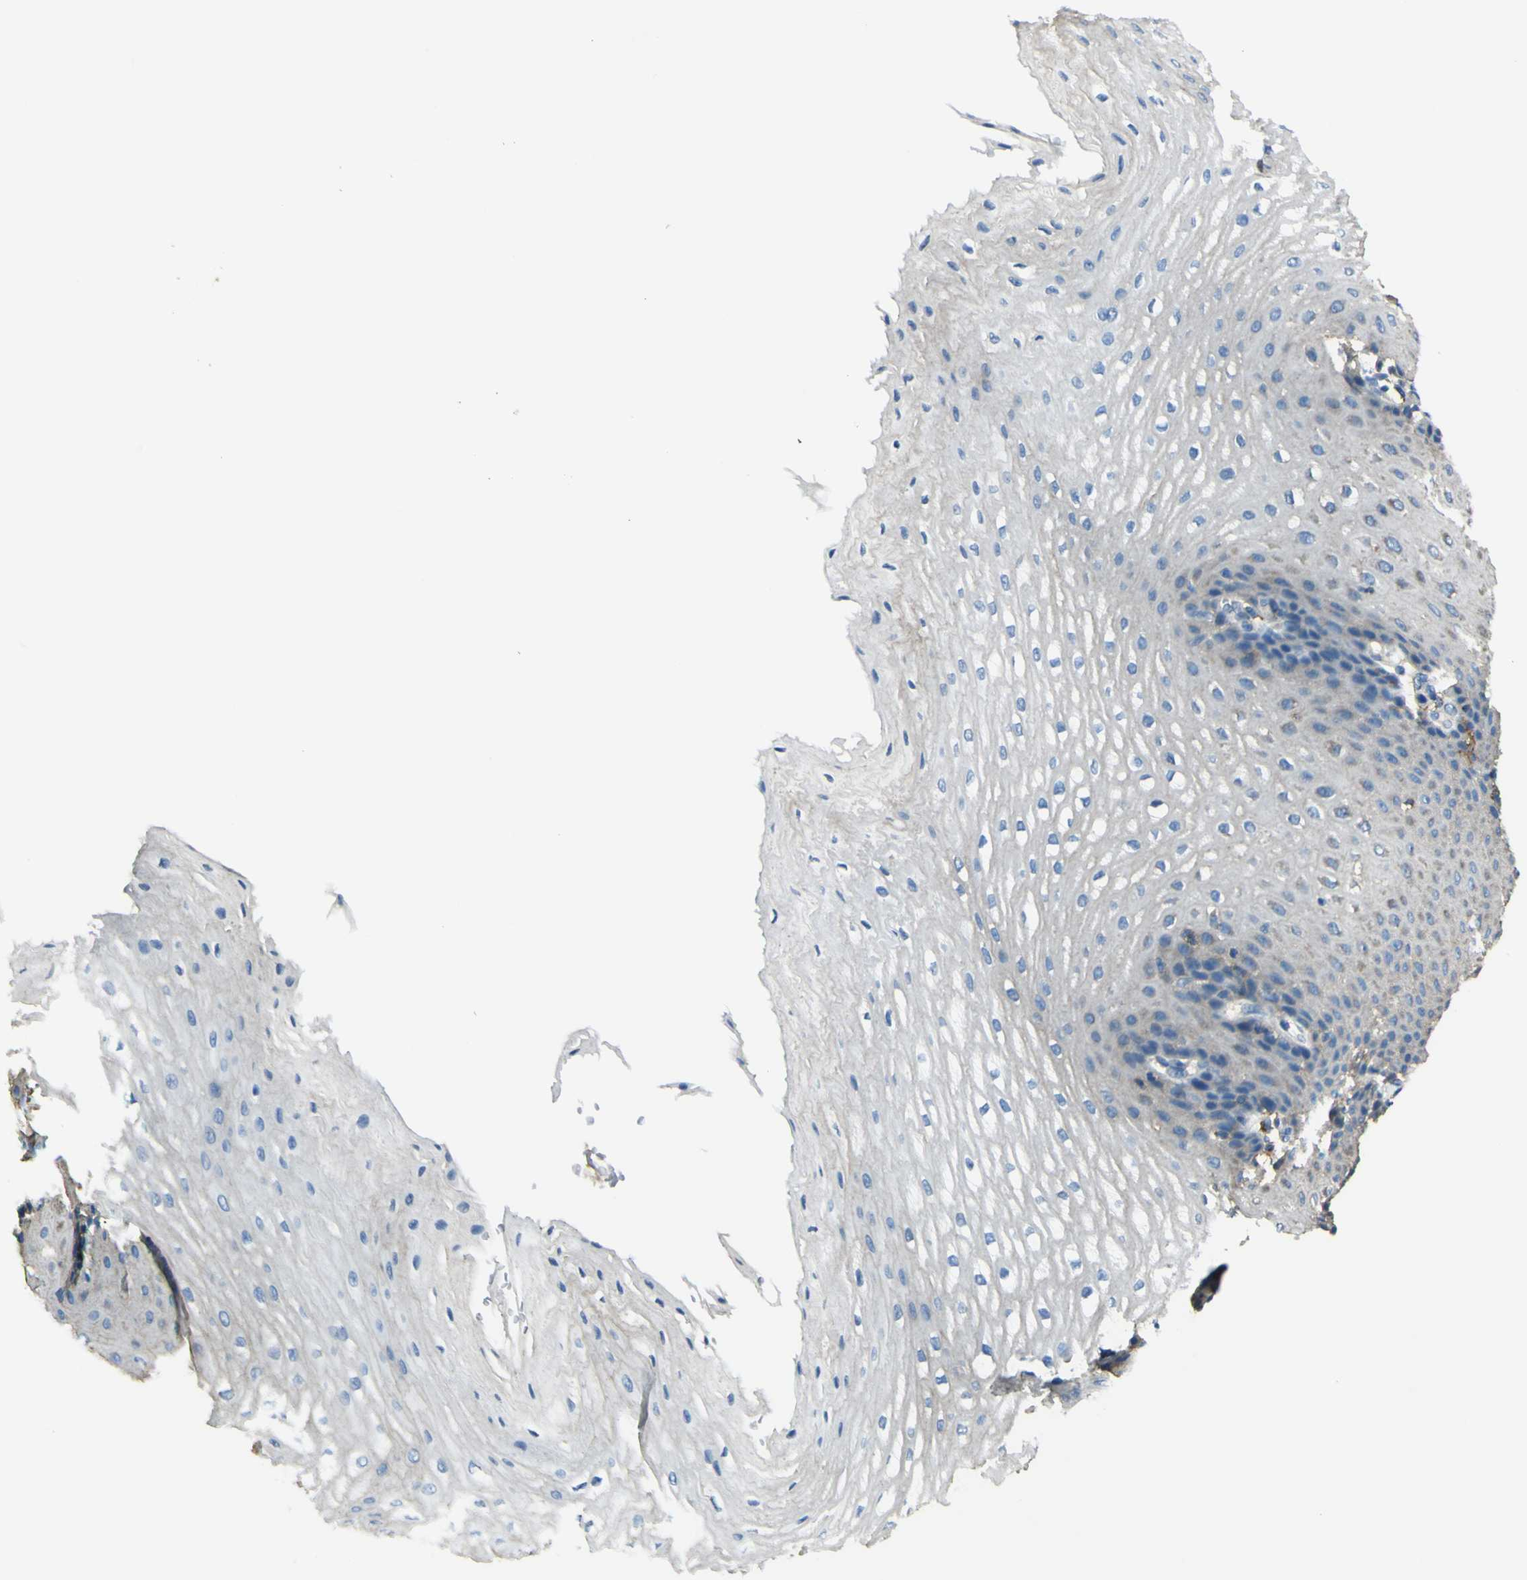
{"staining": {"intensity": "weak", "quantity": "<25%", "location": "cytoplasmic/membranous"}, "tissue": "esophagus", "cell_type": "Squamous epithelial cells", "image_type": "normal", "snomed": [{"axis": "morphology", "description": "Normal tissue, NOS"}, {"axis": "topography", "description": "Esophagus"}], "caption": "A high-resolution photomicrograph shows IHC staining of unremarkable esophagus, which reveals no significant expression in squamous epithelial cells. The staining is performed using DAB brown chromogen with nuclei counter-stained in using hematoxylin.", "gene": "LAIR1", "patient": {"sex": "male", "age": 54}}